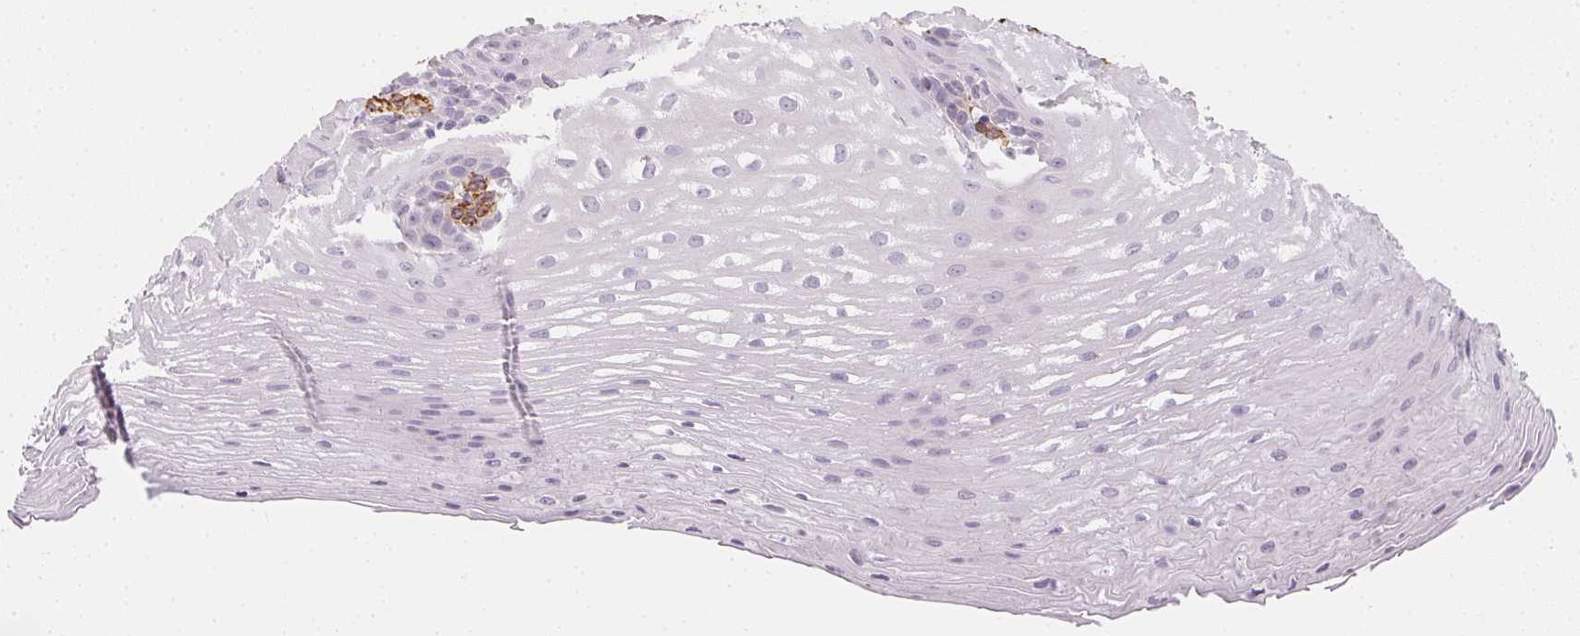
{"staining": {"intensity": "negative", "quantity": "none", "location": "none"}, "tissue": "esophagus", "cell_type": "Squamous epithelial cells", "image_type": "normal", "snomed": [{"axis": "morphology", "description": "Normal tissue, NOS"}, {"axis": "topography", "description": "Esophagus"}], "caption": "This is an IHC image of benign human esophagus. There is no positivity in squamous epithelial cells.", "gene": "RSBN1", "patient": {"sex": "male", "age": 62}}